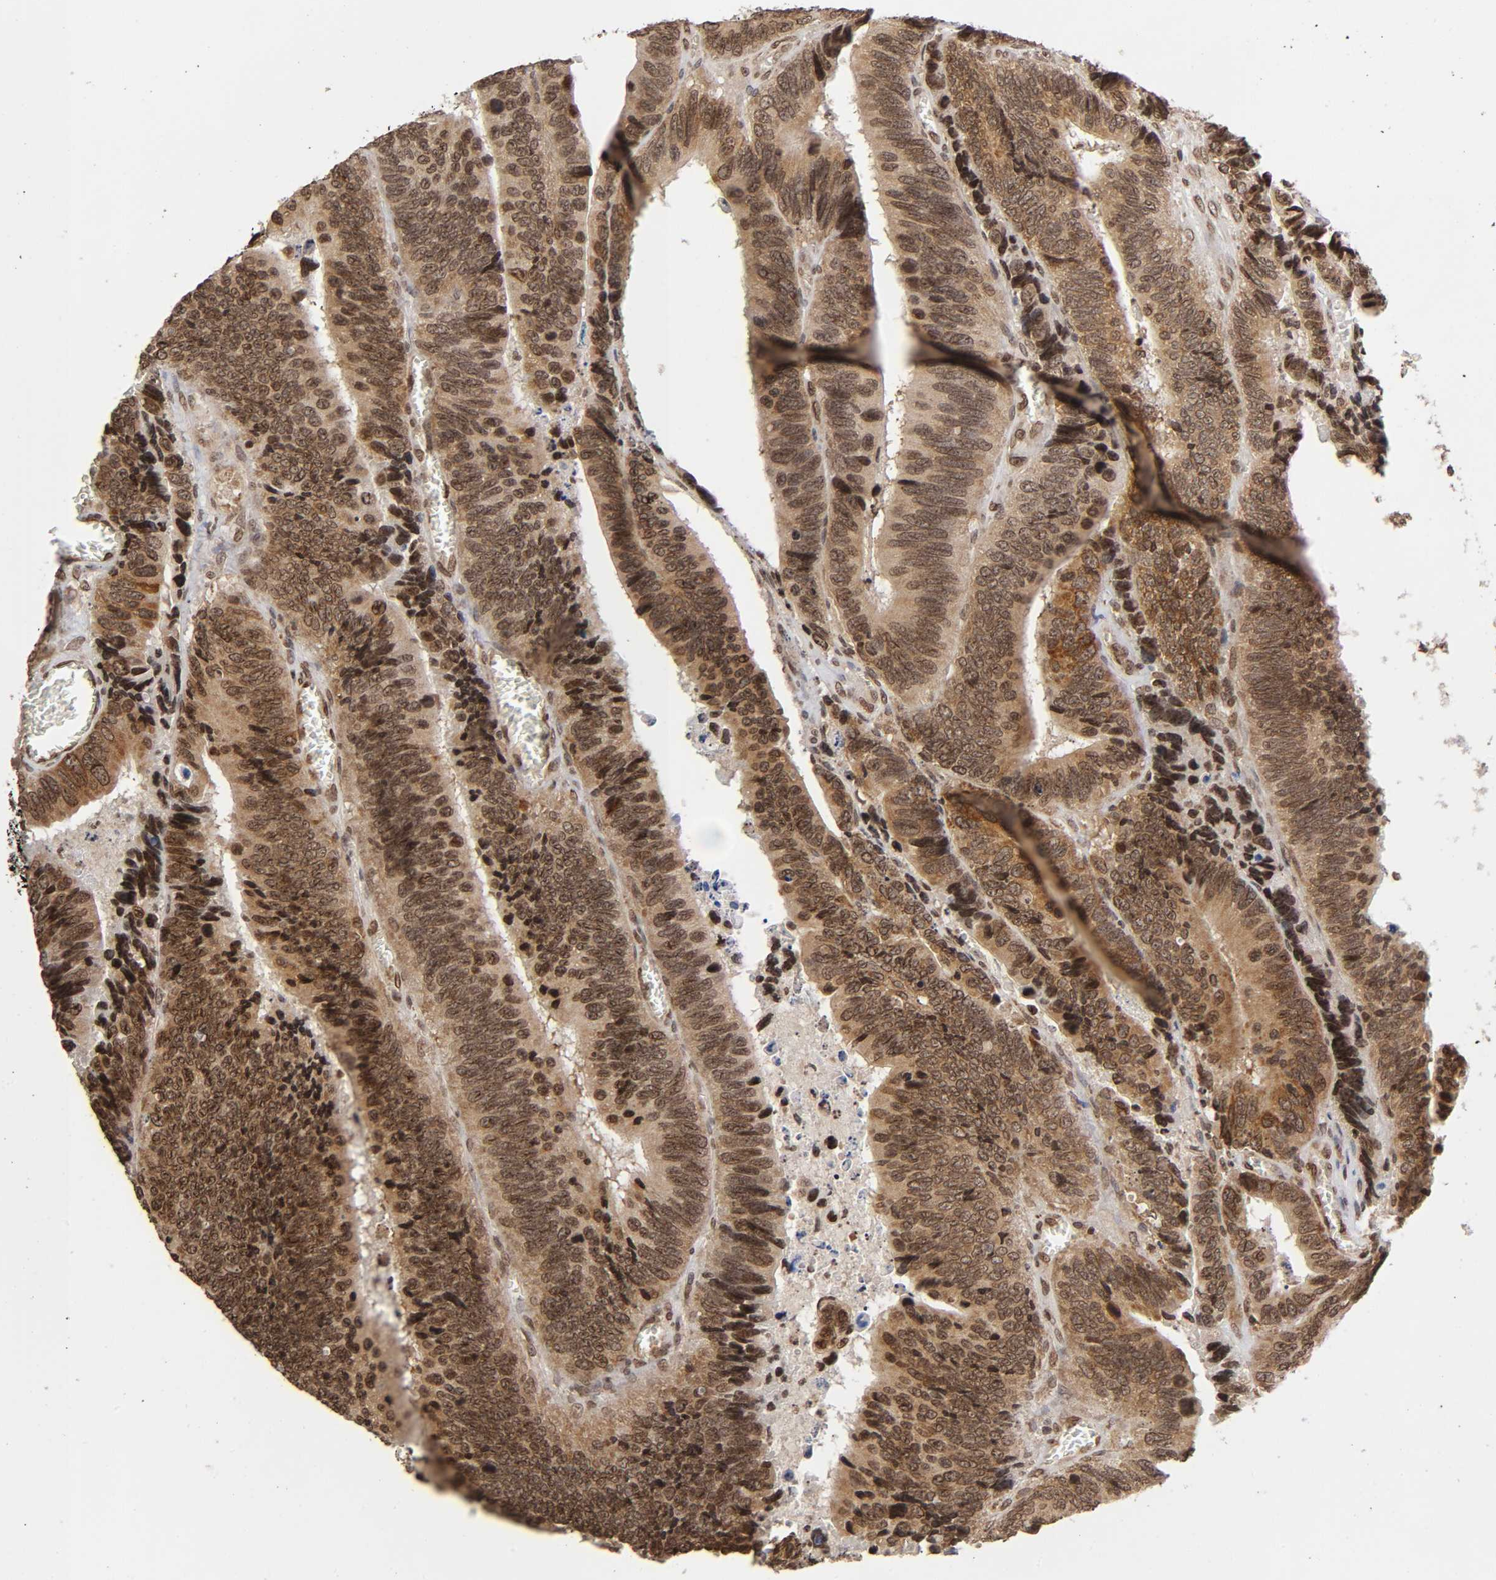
{"staining": {"intensity": "moderate", "quantity": ">75%", "location": "cytoplasmic/membranous"}, "tissue": "colorectal cancer", "cell_type": "Tumor cells", "image_type": "cancer", "snomed": [{"axis": "morphology", "description": "Adenocarcinoma, NOS"}, {"axis": "topography", "description": "Colon"}], "caption": "Colorectal cancer was stained to show a protein in brown. There is medium levels of moderate cytoplasmic/membranous expression in approximately >75% of tumor cells.", "gene": "MLLT6", "patient": {"sex": "male", "age": 72}}